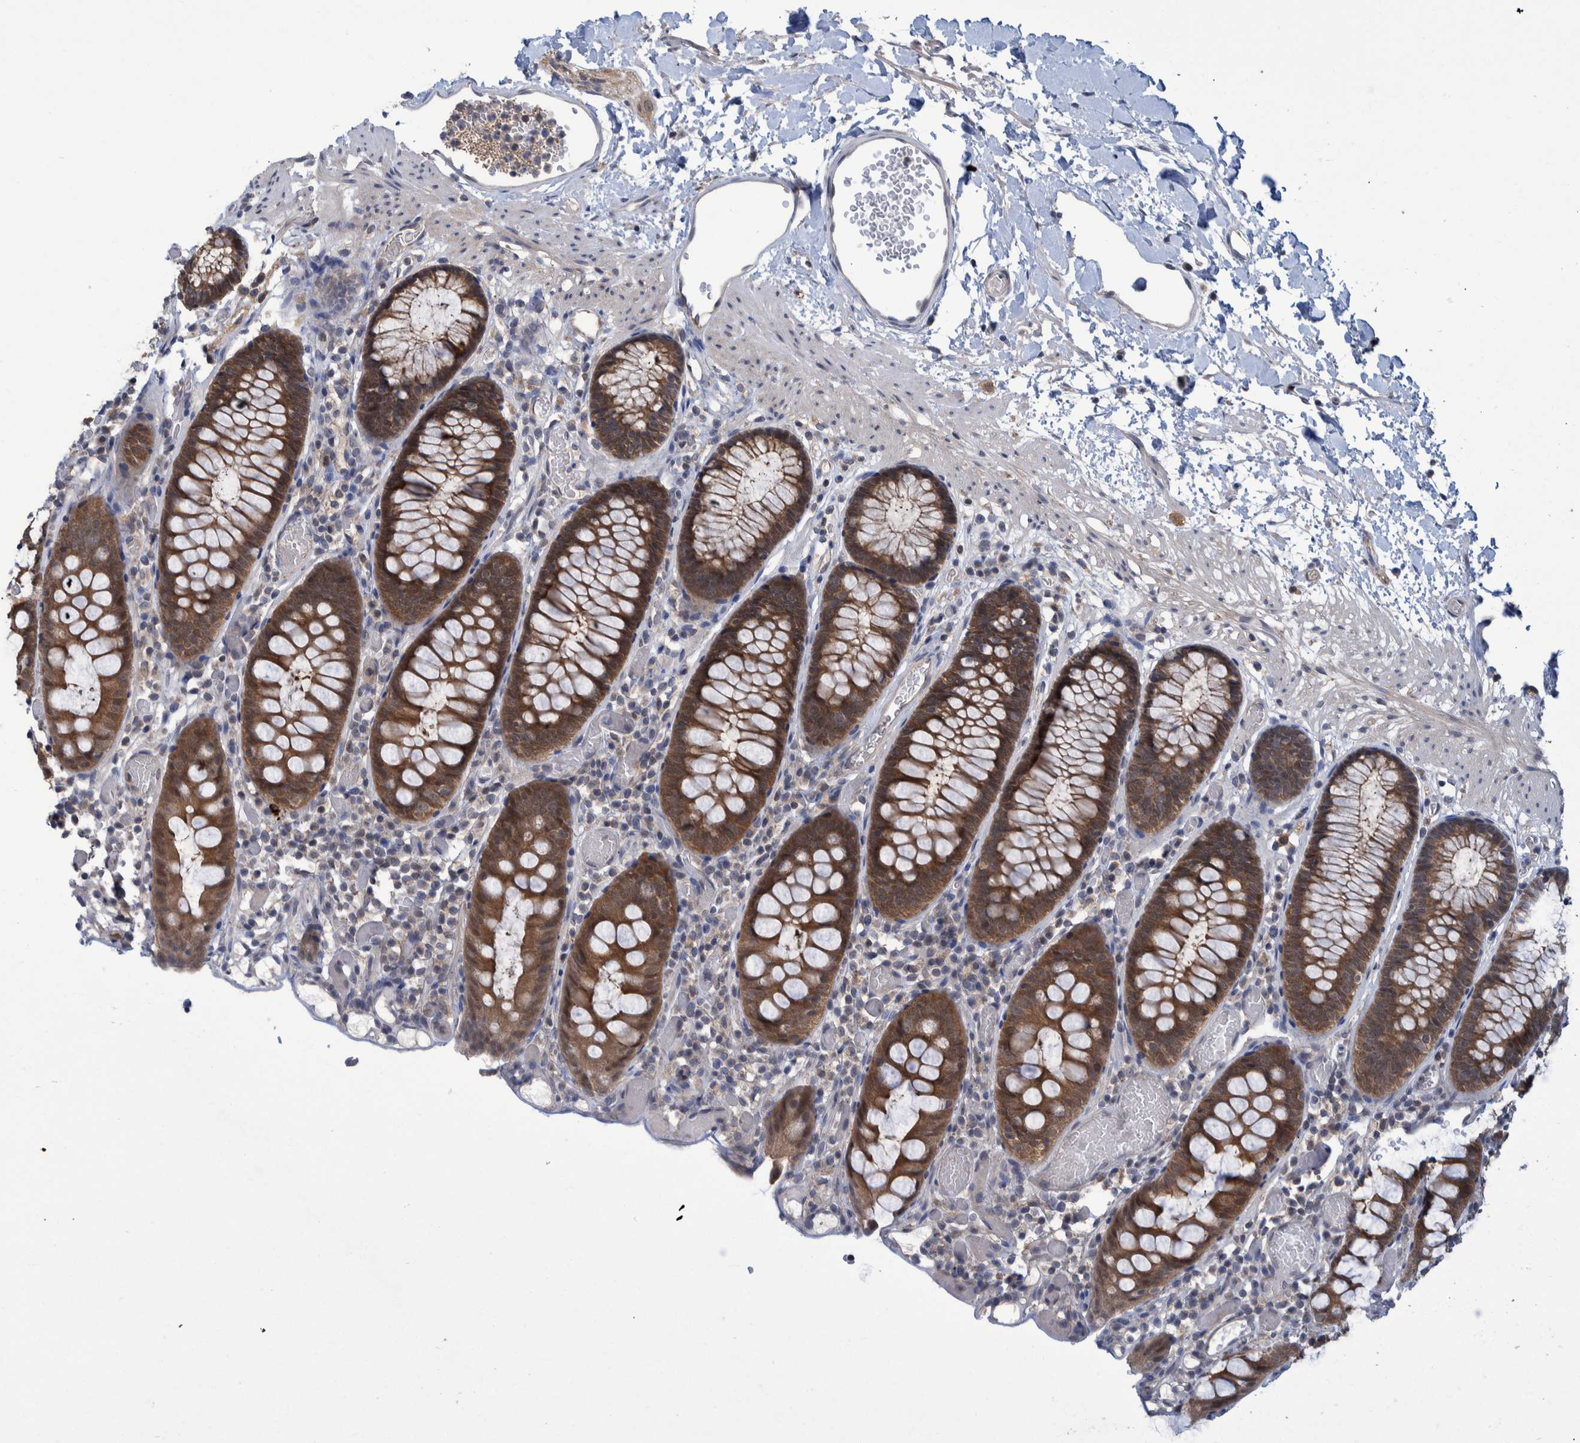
{"staining": {"intensity": "moderate", "quantity": ">75%", "location": "cytoplasmic/membranous"}, "tissue": "colon", "cell_type": "Endothelial cells", "image_type": "normal", "snomed": [{"axis": "morphology", "description": "Normal tissue, NOS"}, {"axis": "topography", "description": "Colon"}], "caption": "High-magnification brightfield microscopy of unremarkable colon stained with DAB (3,3'-diaminobenzidine) (brown) and counterstained with hematoxylin (blue). endothelial cells exhibit moderate cytoplasmic/membranous positivity is seen in approximately>75% of cells.", "gene": "PCYT2", "patient": {"sex": "male", "age": 14}}